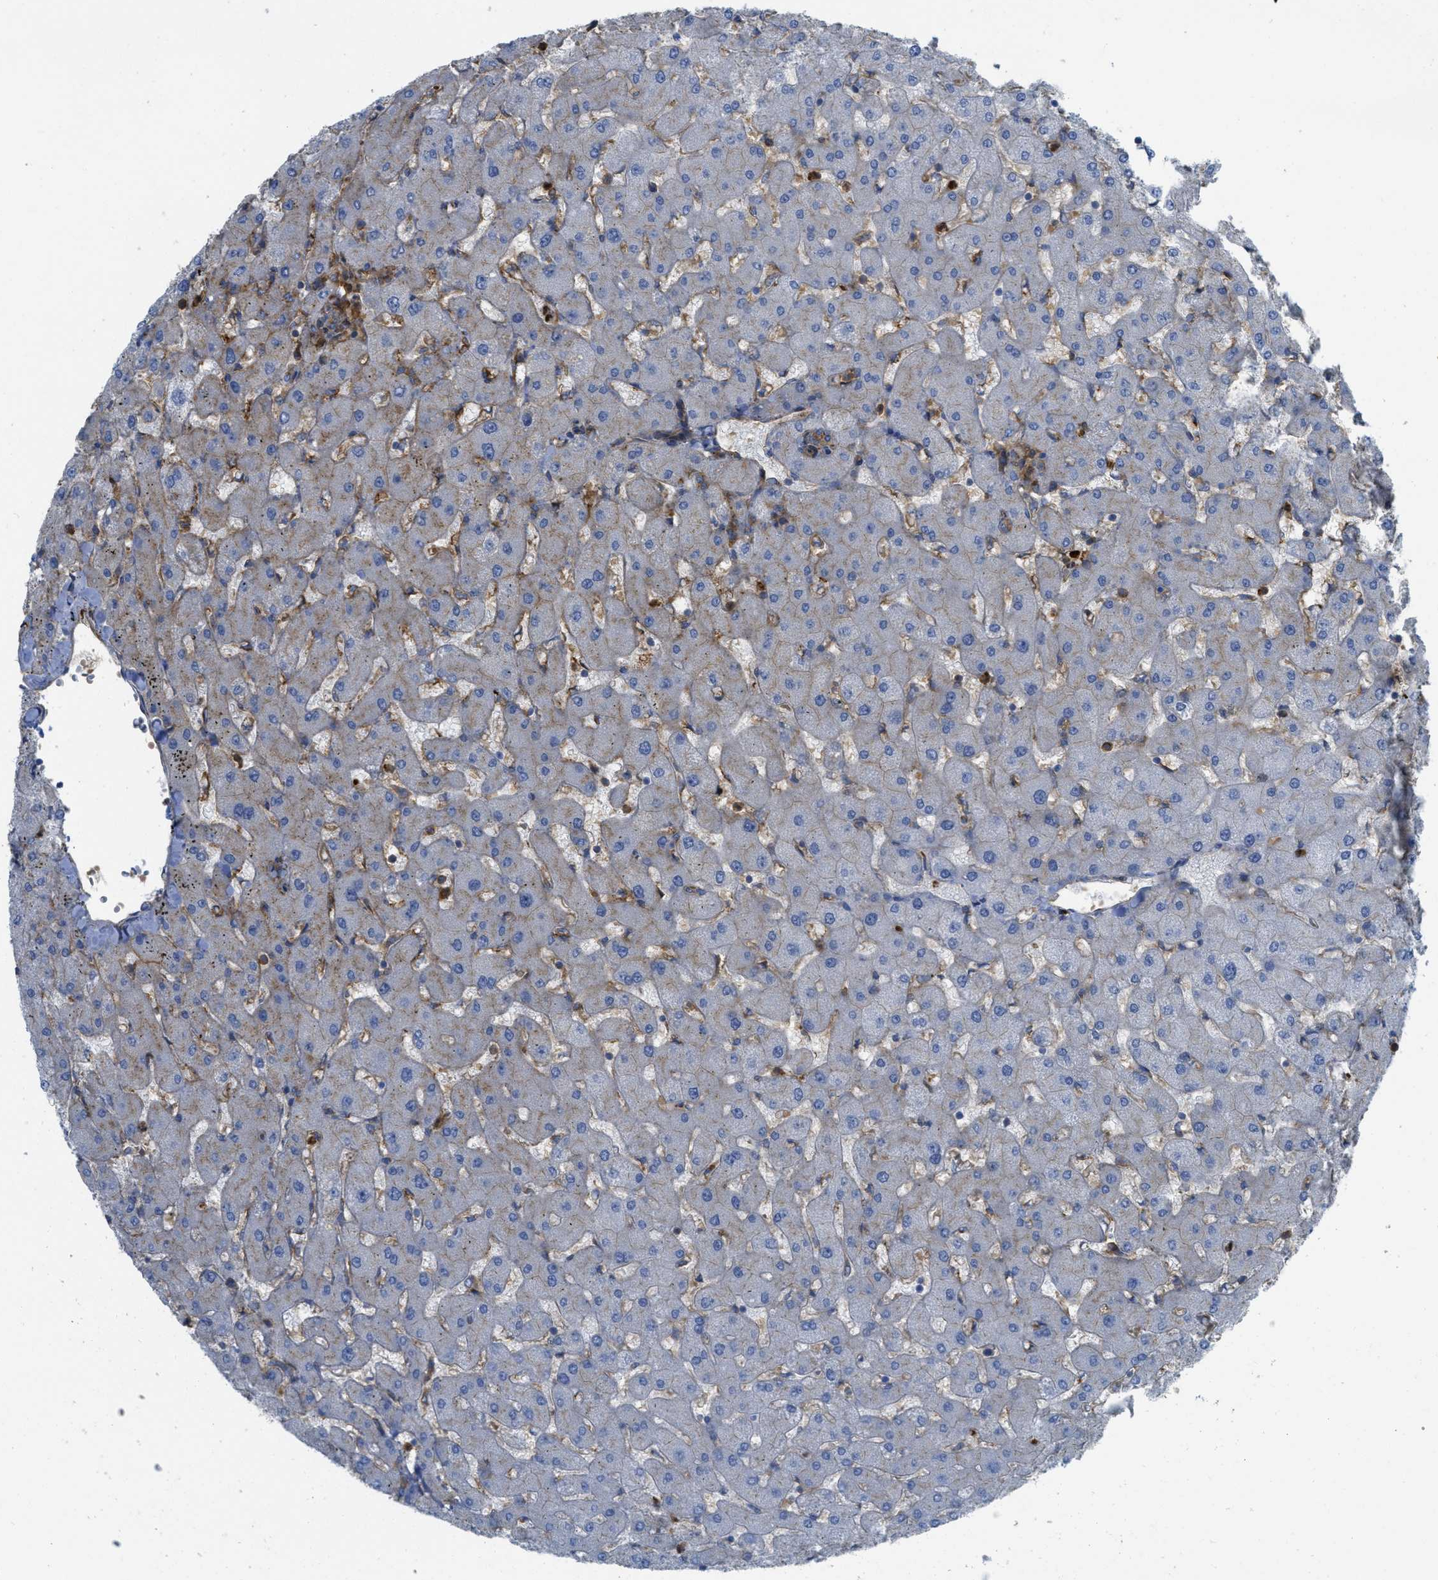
{"staining": {"intensity": "weak", "quantity": ">75%", "location": "cytoplasmic/membranous"}, "tissue": "liver", "cell_type": "Cholangiocytes", "image_type": "normal", "snomed": [{"axis": "morphology", "description": "Normal tissue, NOS"}, {"axis": "topography", "description": "Liver"}], "caption": "DAB (3,3'-diaminobenzidine) immunohistochemical staining of unremarkable human liver exhibits weak cytoplasmic/membranous protein staining in about >75% of cholangiocytes.", "gene": "HIP1", "patient": {"sex": "female", "age": 63}}